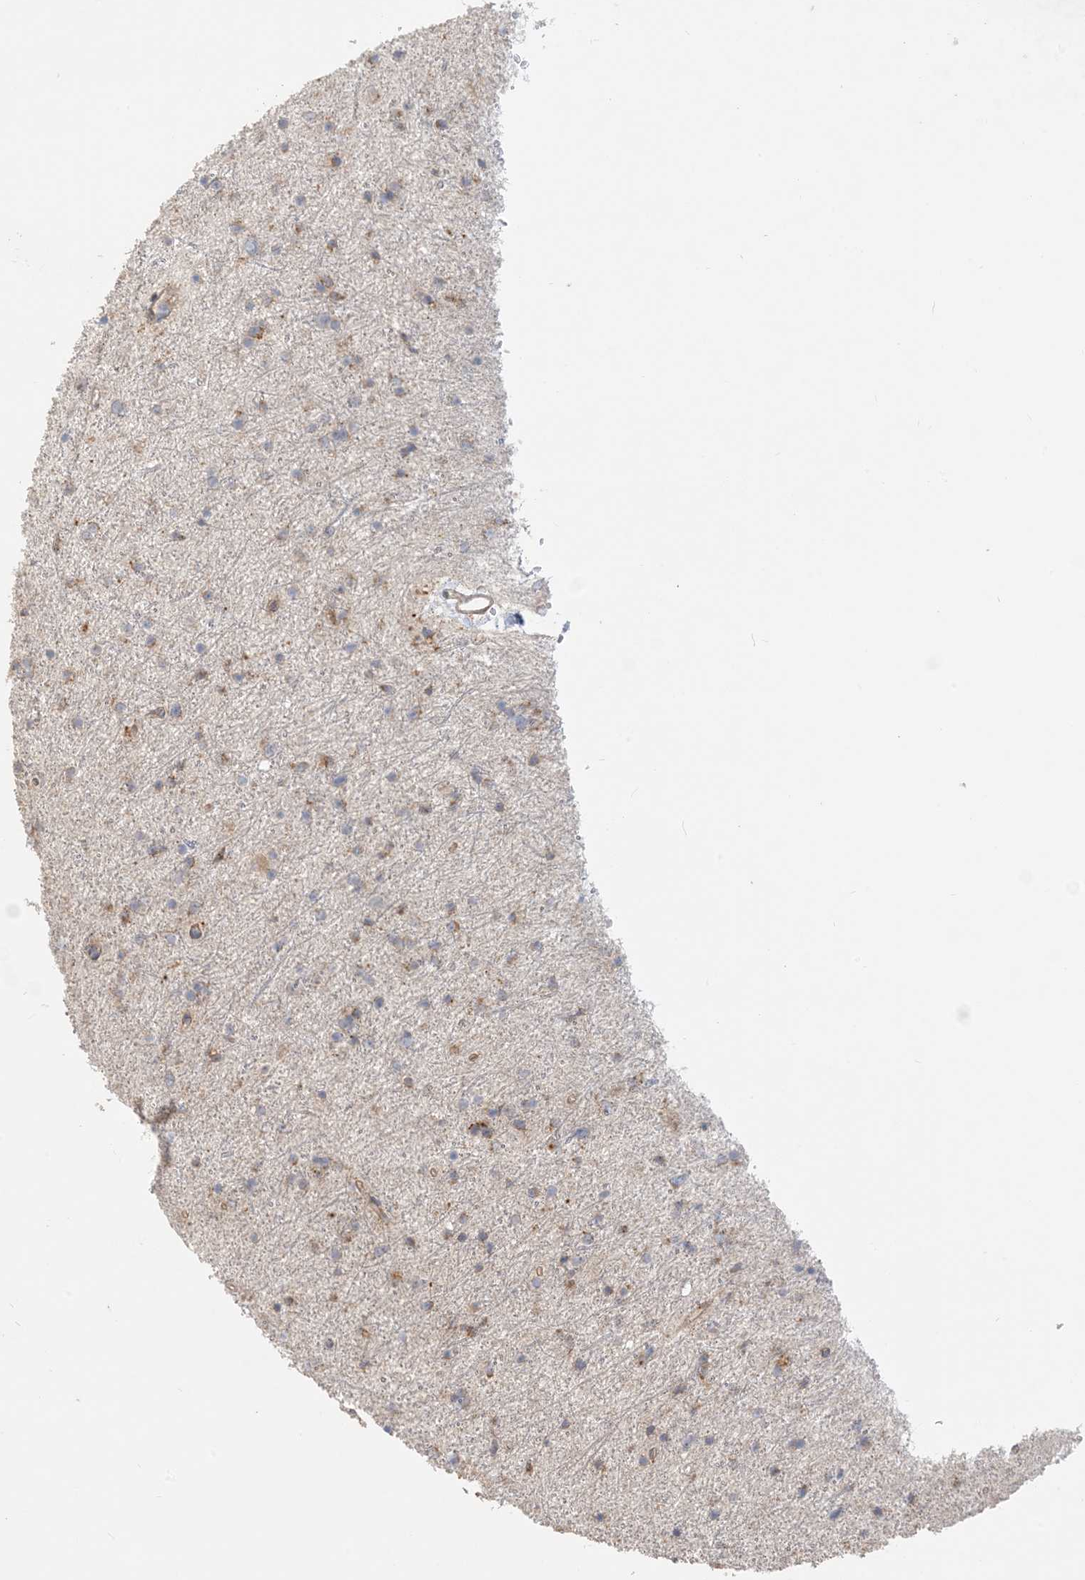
{"staining": {"intensity": "moderate", "quantity": "<25%", "location": "cytoplasmic/membranous"}, "tissue": "glioma", "cell_type": "Tumor cells", "image_type": "cancer", "snomed": [{"axis": "morphology", "description": "Glioma, malignant, Low grade"}, {"axis": "topography", "description": "Cerebral cortex"}], "caption": "Immunohistochemical staining of human malignant glioma (low-grade) displays low levels of moderate cytoplasmic/membranous expression in approximately <25% of tumor cells. The staining was performed using DAB to visualize the protein expression in brown, while the nuclei were stained in blue with hematoxylin (Magnification: 20x).", "gene": "SPPL2A", "patient": {"sex": "female", "age": 39}}